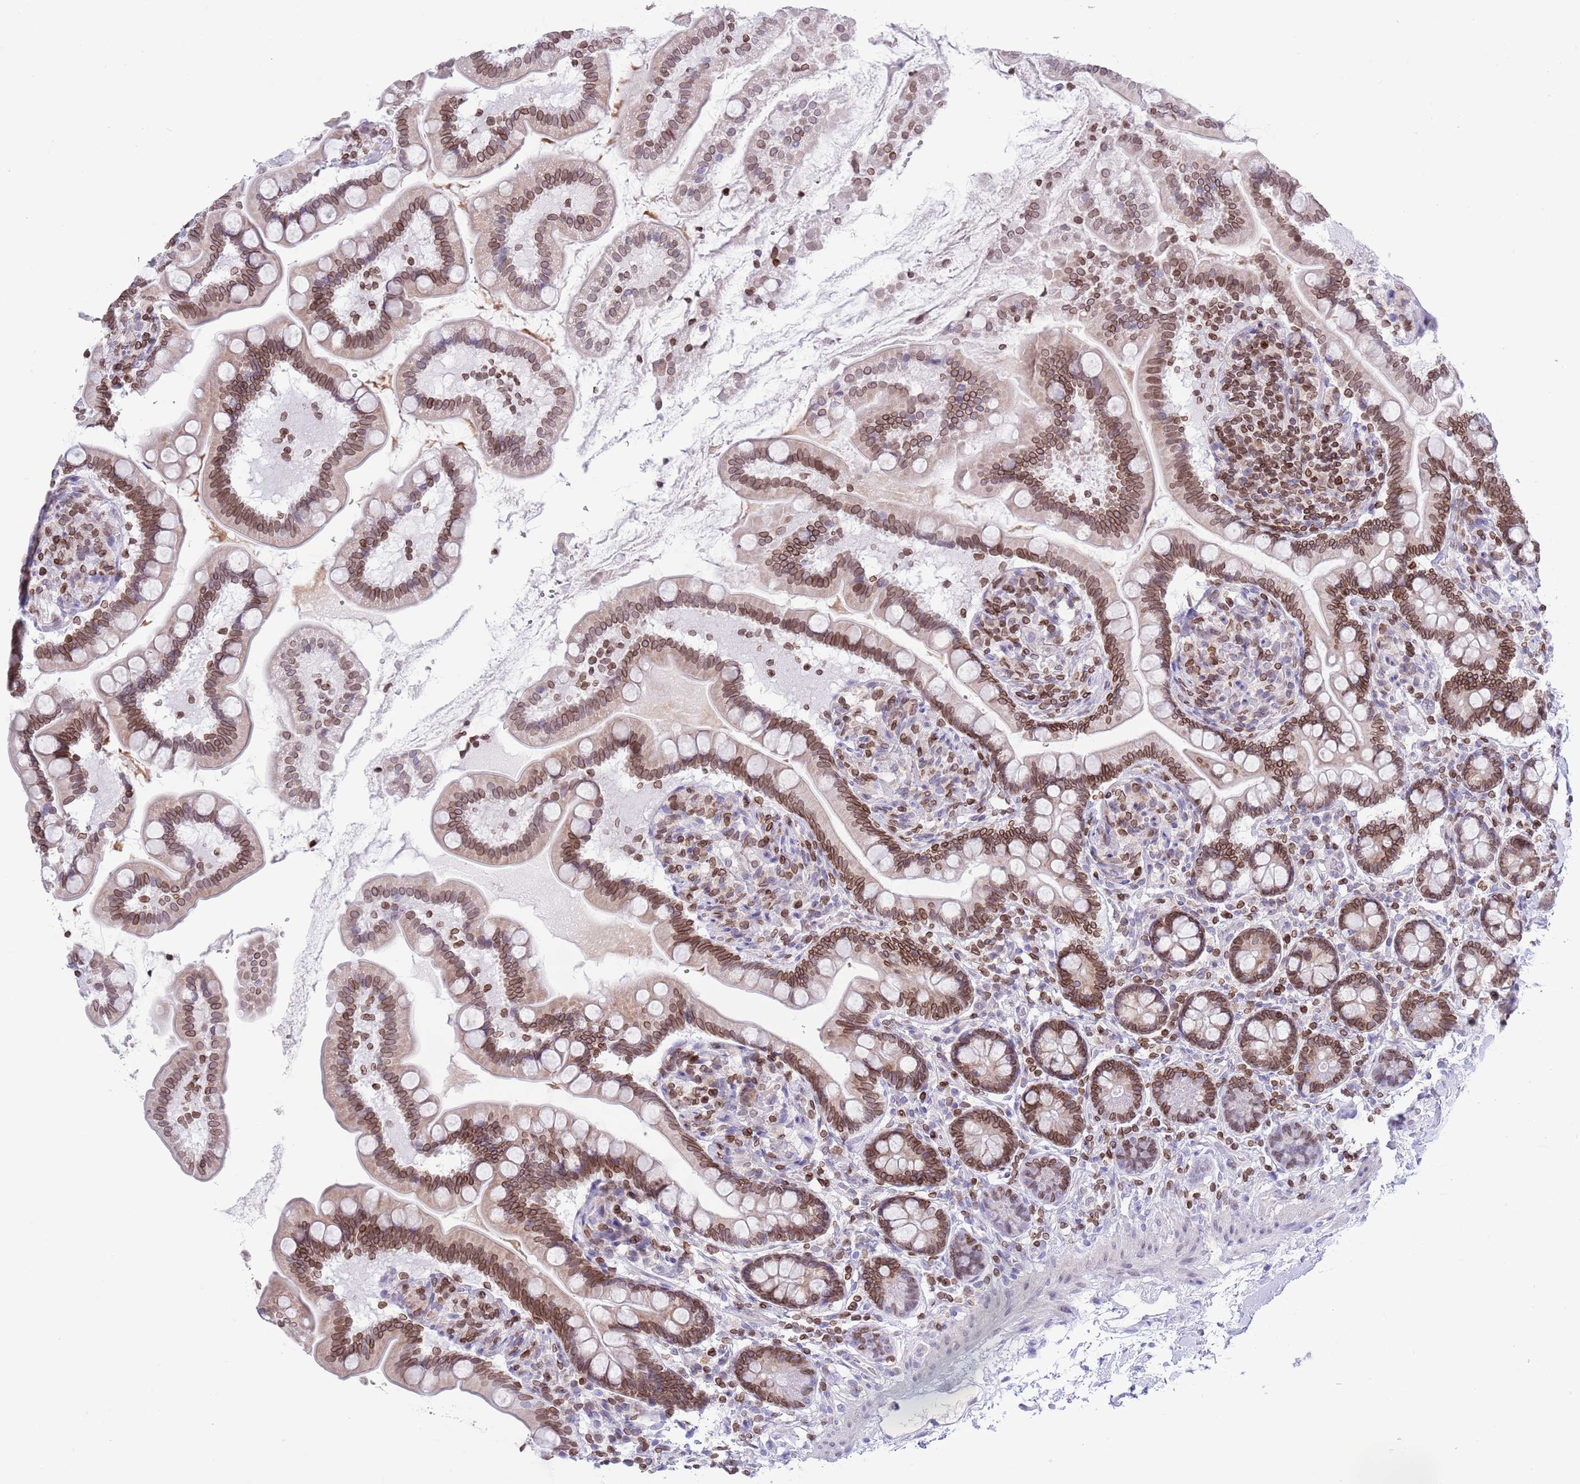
{"staining": {"intensity": "strong", "quantity": ">75%", "location": "cytoplasmic/membranous,nuclear"}, "tissue": "small intestine", "cell_type": "Glandular cells", "image_type": "normal", "snomed": [{"axis": "morphology", "description": "Normal tissue, NOS"}, {"axis": "topography", "description": "Small intestine"}], "caption": "Protein staining by IHC displays strong cytoplasmic/membranous,nuclear positivity in about >75% of glandular cells in benign small intestine.", "gene": "LBR", "patient": {"sex": "female", "age": 64}}